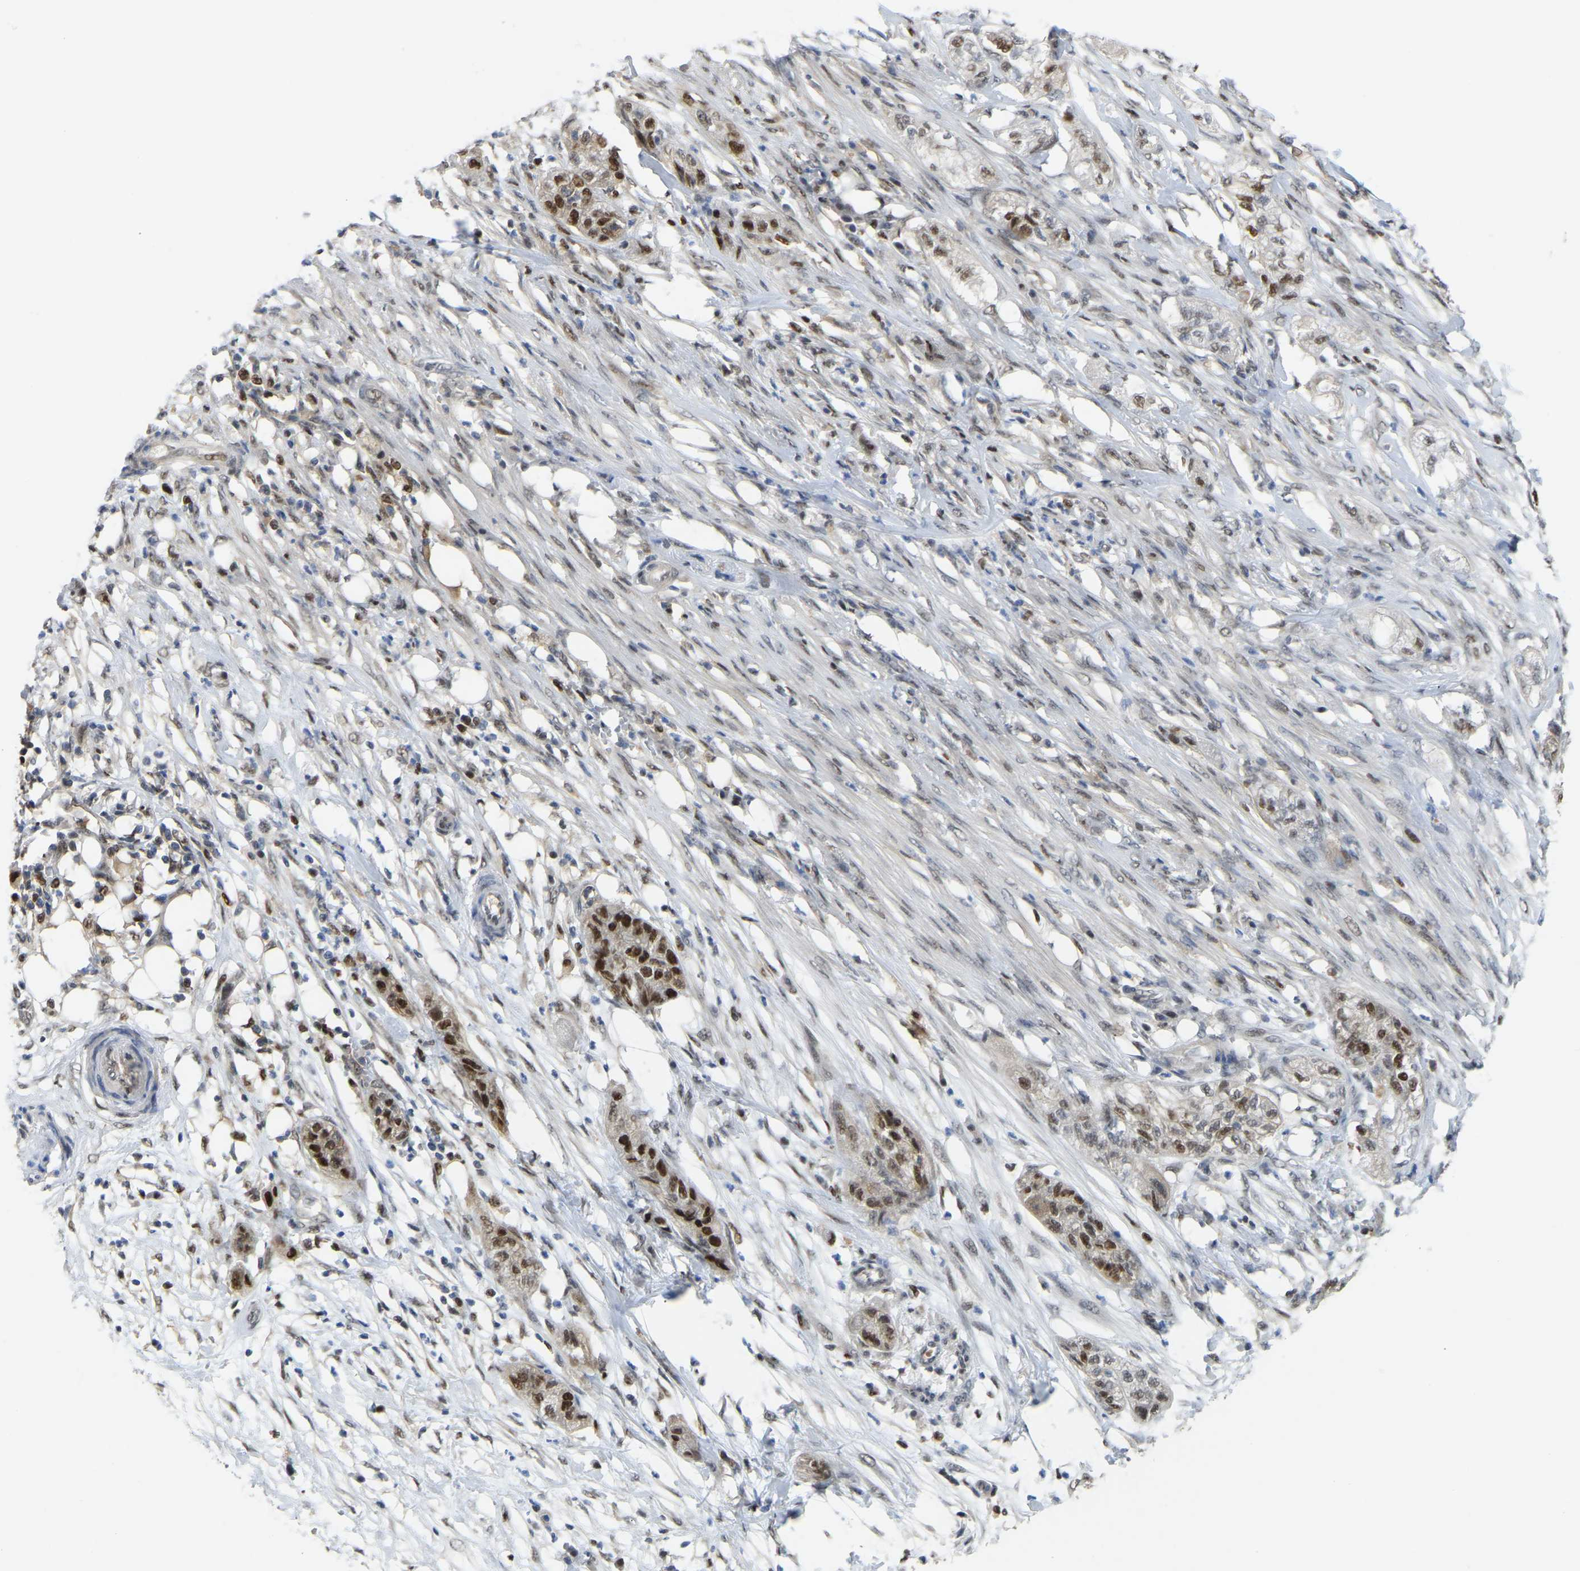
{"staining": {"intensity": "strong", "quantity": ">75%", "location": "nuclear"}, "tissue": "pancreatic cancer", "cell_type": "Tumor cells", "image_type": "cancer", "snomed": [{"axis": "morphology", "description": "Adenocarcinoma, NOS"}, {"axis": "topography", "description": "Pancreas"}], "caption": "Pancreatic cancer was stained to show a protein in brown. There is high levels of strong nuclear staining in about >75% of tumor cells.", "gene": "KLRG2", "patient": {"sex": "female", "age": 78}}